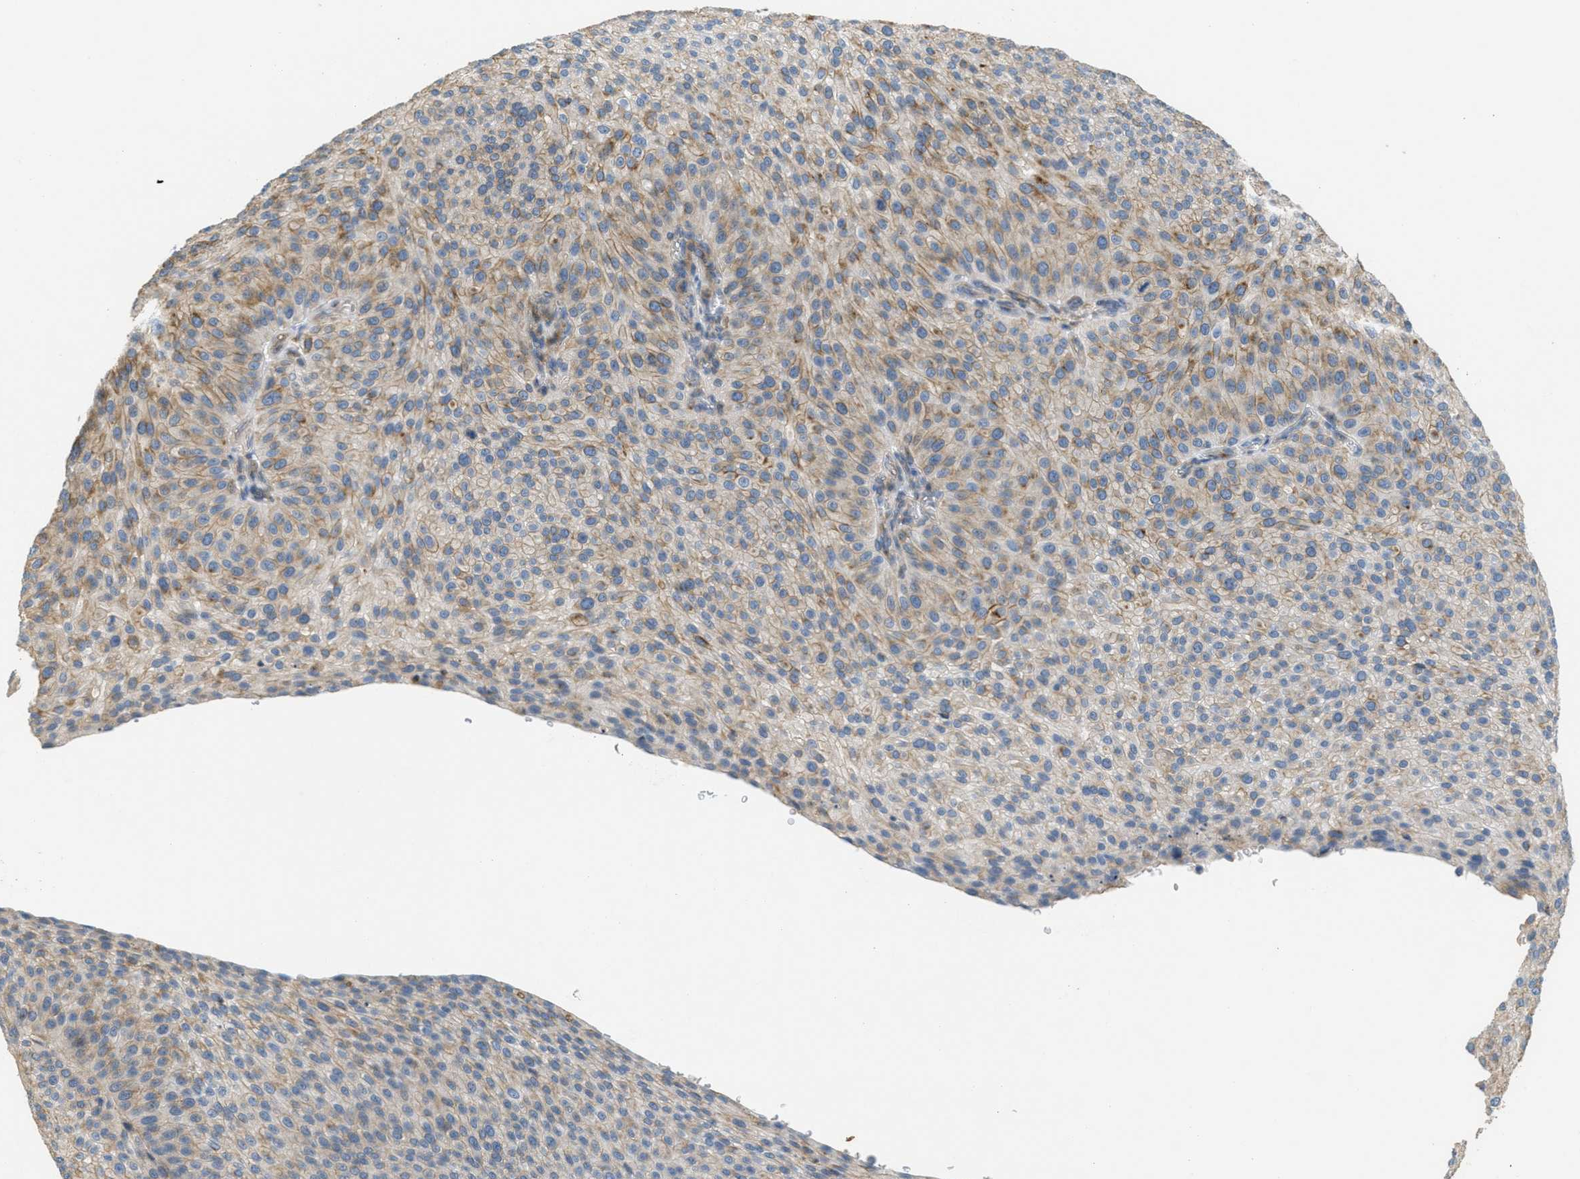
{"staining": {"intensity": "weak", "quantity": "<25%", "location": "cytoplasmic/membranous"}, "tissue": "urothelial cancer", "cell_type": "Tumor cells", "image_type": "cancer", "snomed": [{"axis": "morphology", "description": "Urothelial carcinoma, Low grade"}, {"axis": "topography", "description": "Smooth muscle"}, {"axis": "topography", "description": "Urinary bladder"}], "caption": "DAB immunohistochemical staining of urothelial cancer shows no significant staining in tumor cells. (Brightfield microscopy of DAB IHC at high magnification).", "gene": "ADCY5", "patient": {"sex": "male", "age": 60}}